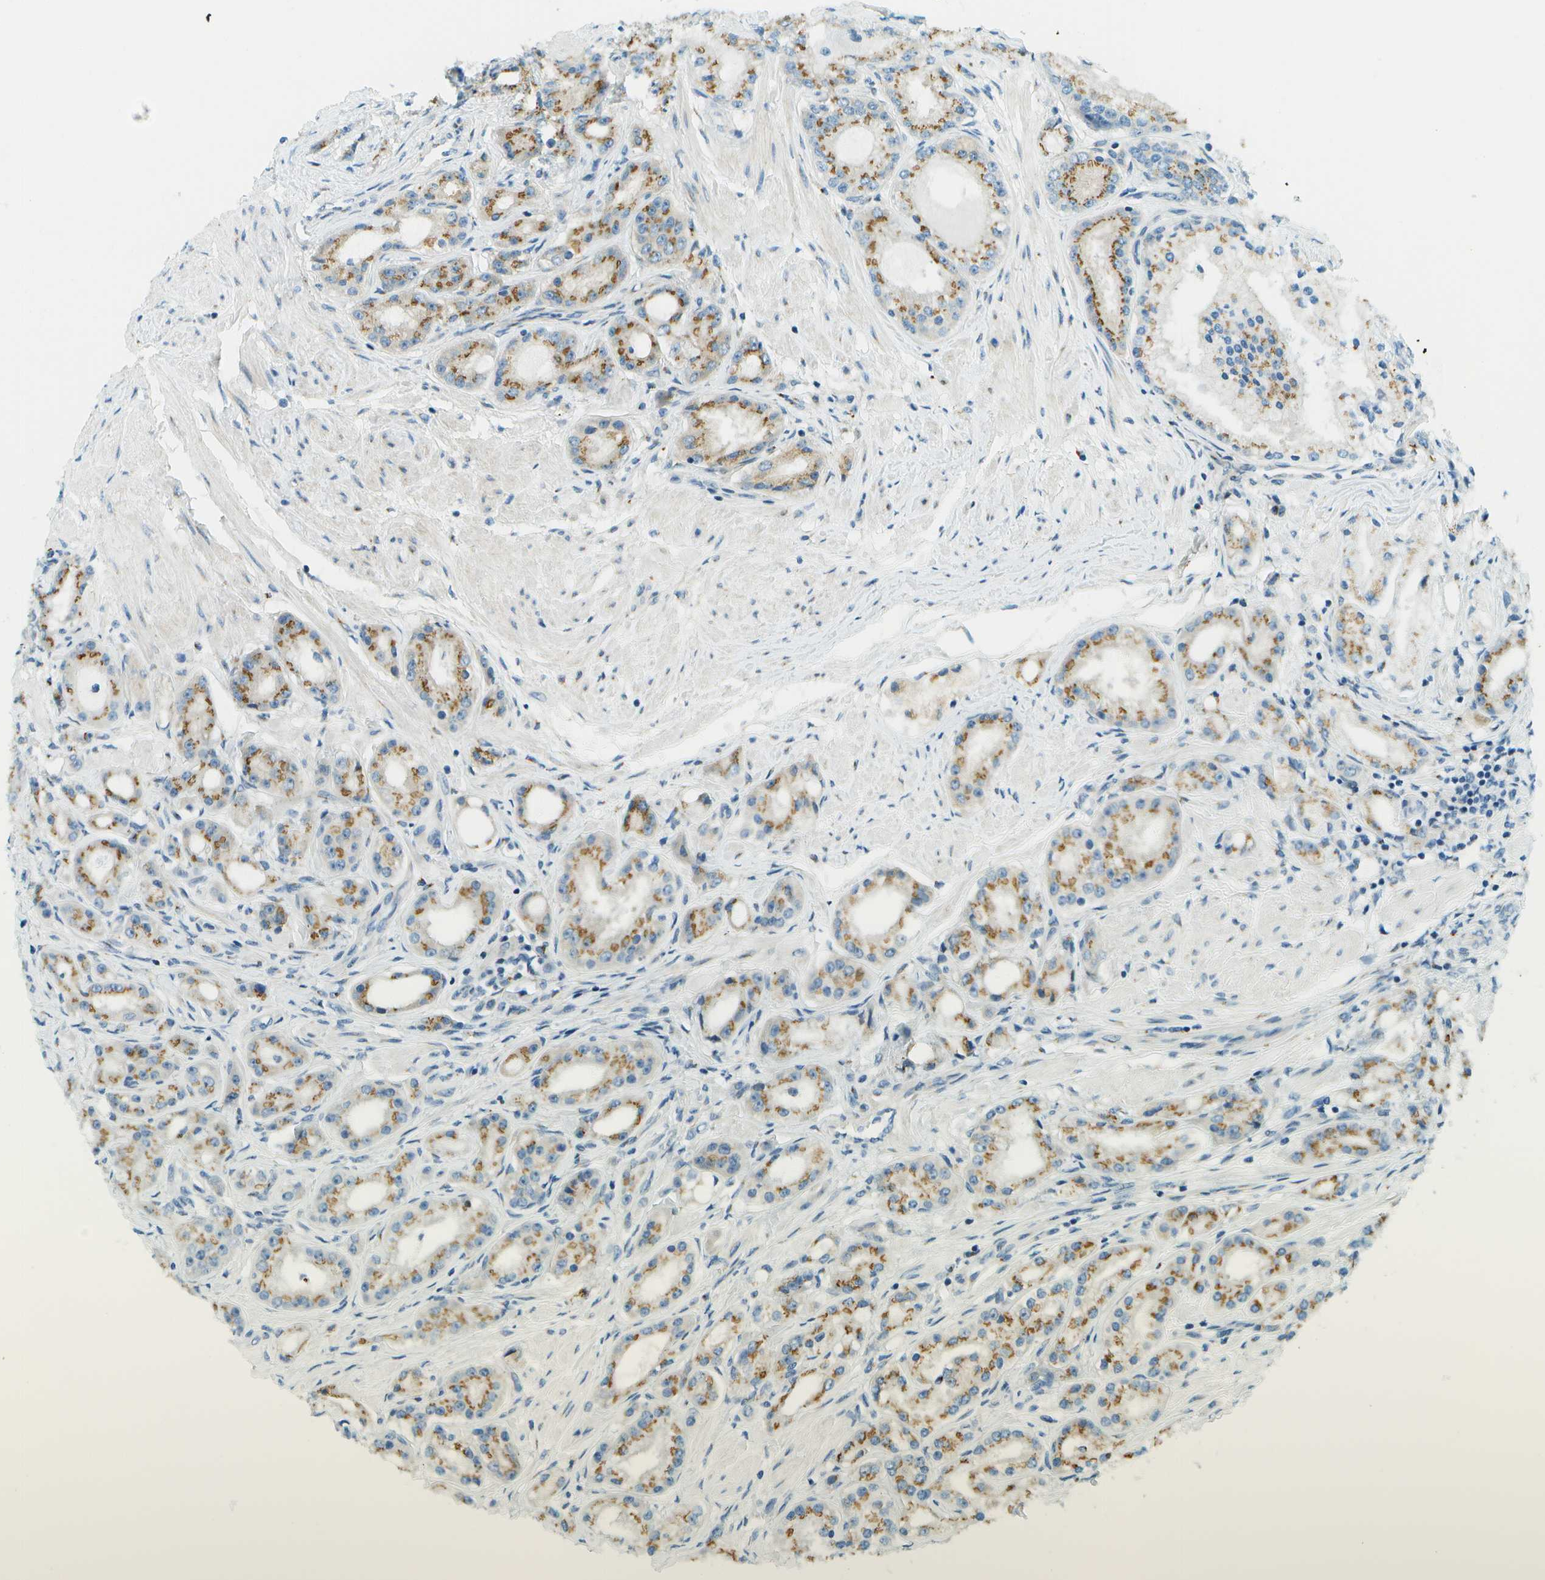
{"staining": {"intensity": "moderate", "quantity": ">75%", "location": "cytoplasmic/membranous"}, "tissue": "prostate cancer", "cell_type": "Tumor cells", "image_type": "cancer", "snomed": [{"axis": "morphology", "description": "Adenocarcinoma, Low grade"}, {"axis": "topography", "description": "Prostate"}], "caption": "Immunohistochemical staining of prostate cancer reveals moderate cytoplasmic/membranous protein expression in approximately >75% of tumor cells.", "gene": "ACBD3", "patient": {"sex": "male", "age": 63}}